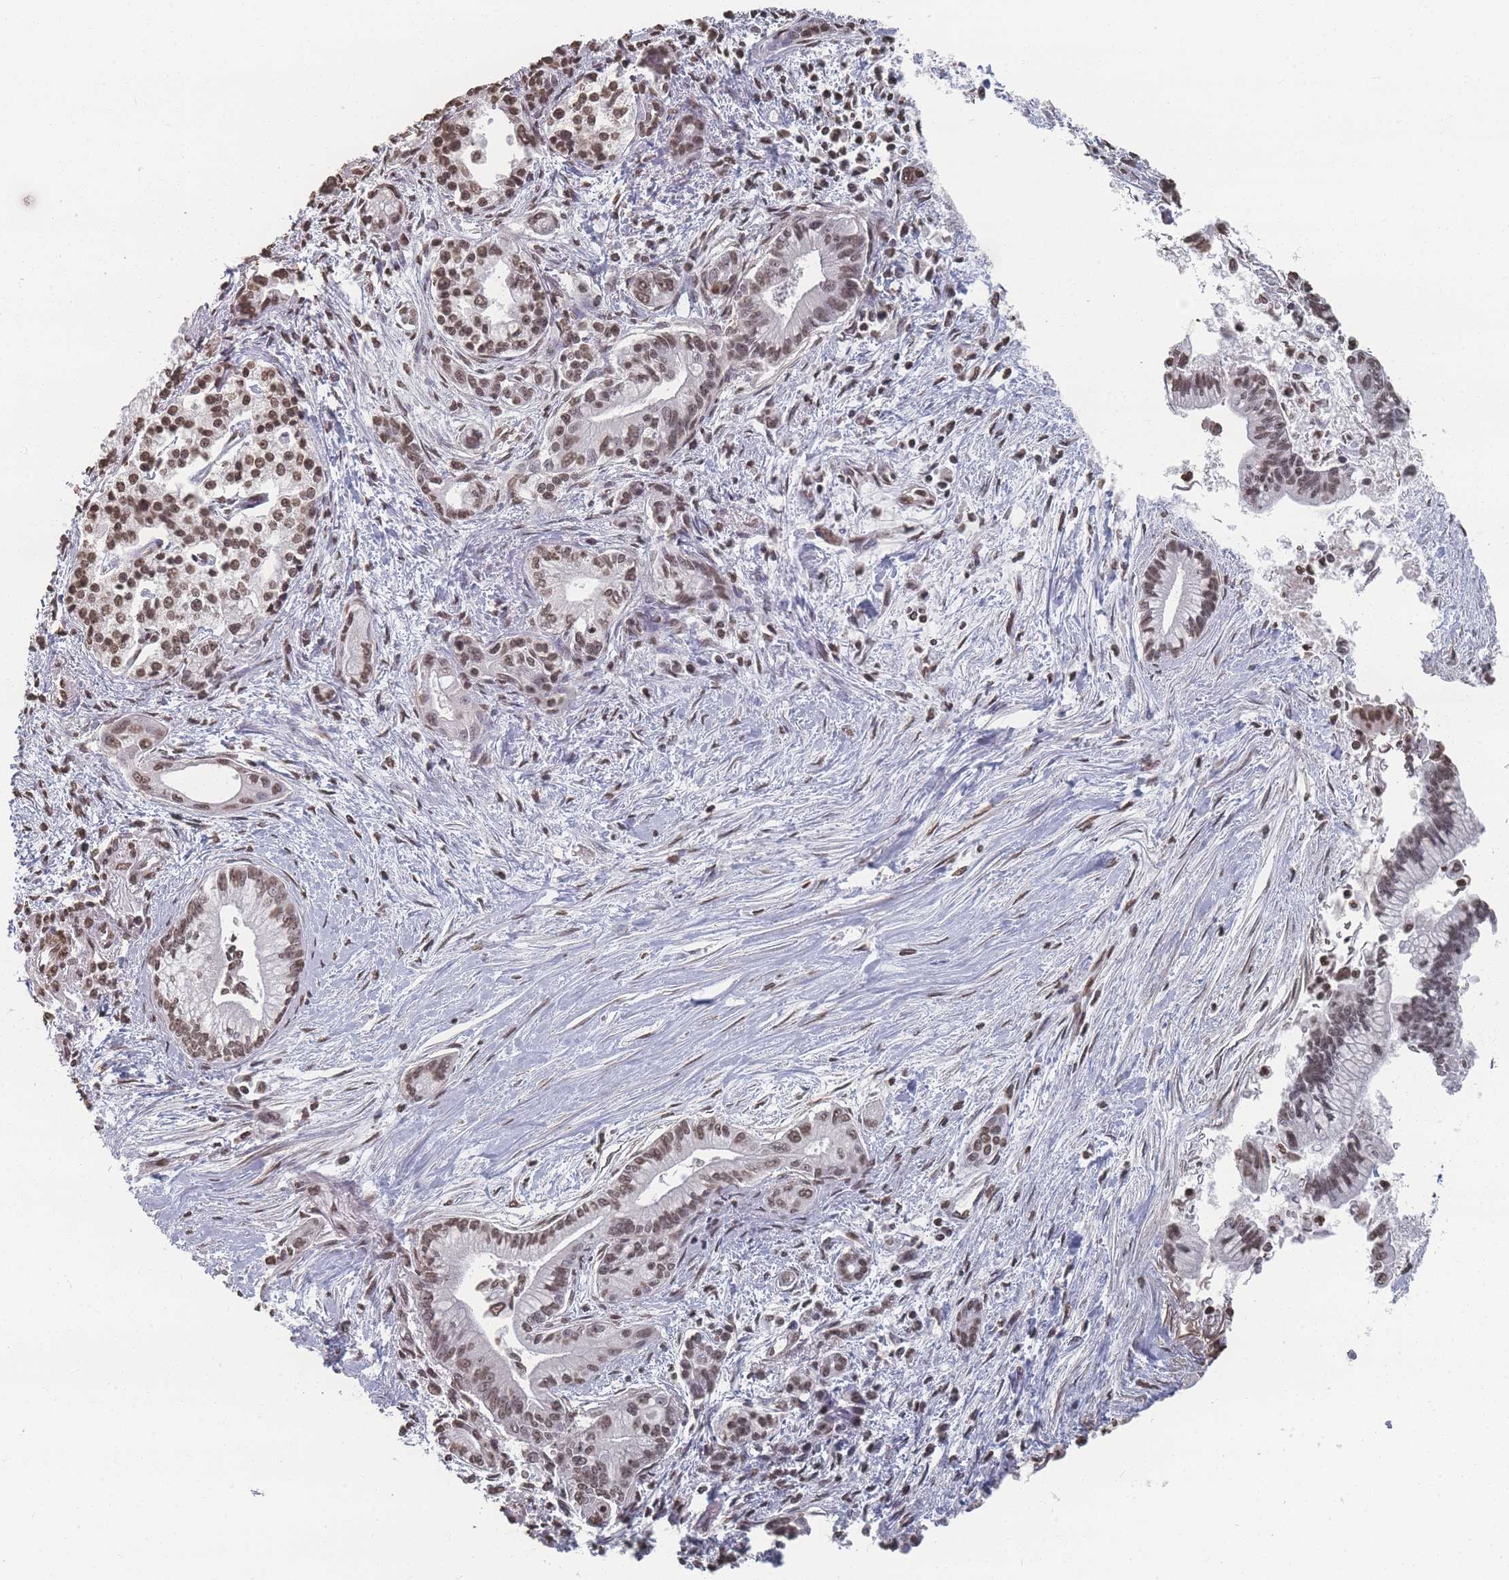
{"staining": {"intensity": "weak", "quantity": "25%-75%", "location": "nuclear"}, "tissue": "pancreatic cancer", "cell_type": "Tumor cells", "image_type": "cancer", "snomed": [{"axis": "morphology", "description": "Adenocarcinoma, NOS"}, {"axis": "topography", "description": "Pancreas"}], "caption": "Adenocarcinoma (pancreatic) stained with immunohistochemistry (IHC) demonstrates weak nuclear staining in about 25%-75% of tumor cells. Immunohistochemistry stains the protein in brown and the nuclei are stained blue.", "gene": "PLEKHG5", "patient": {"sex": "male", "age": 70}}